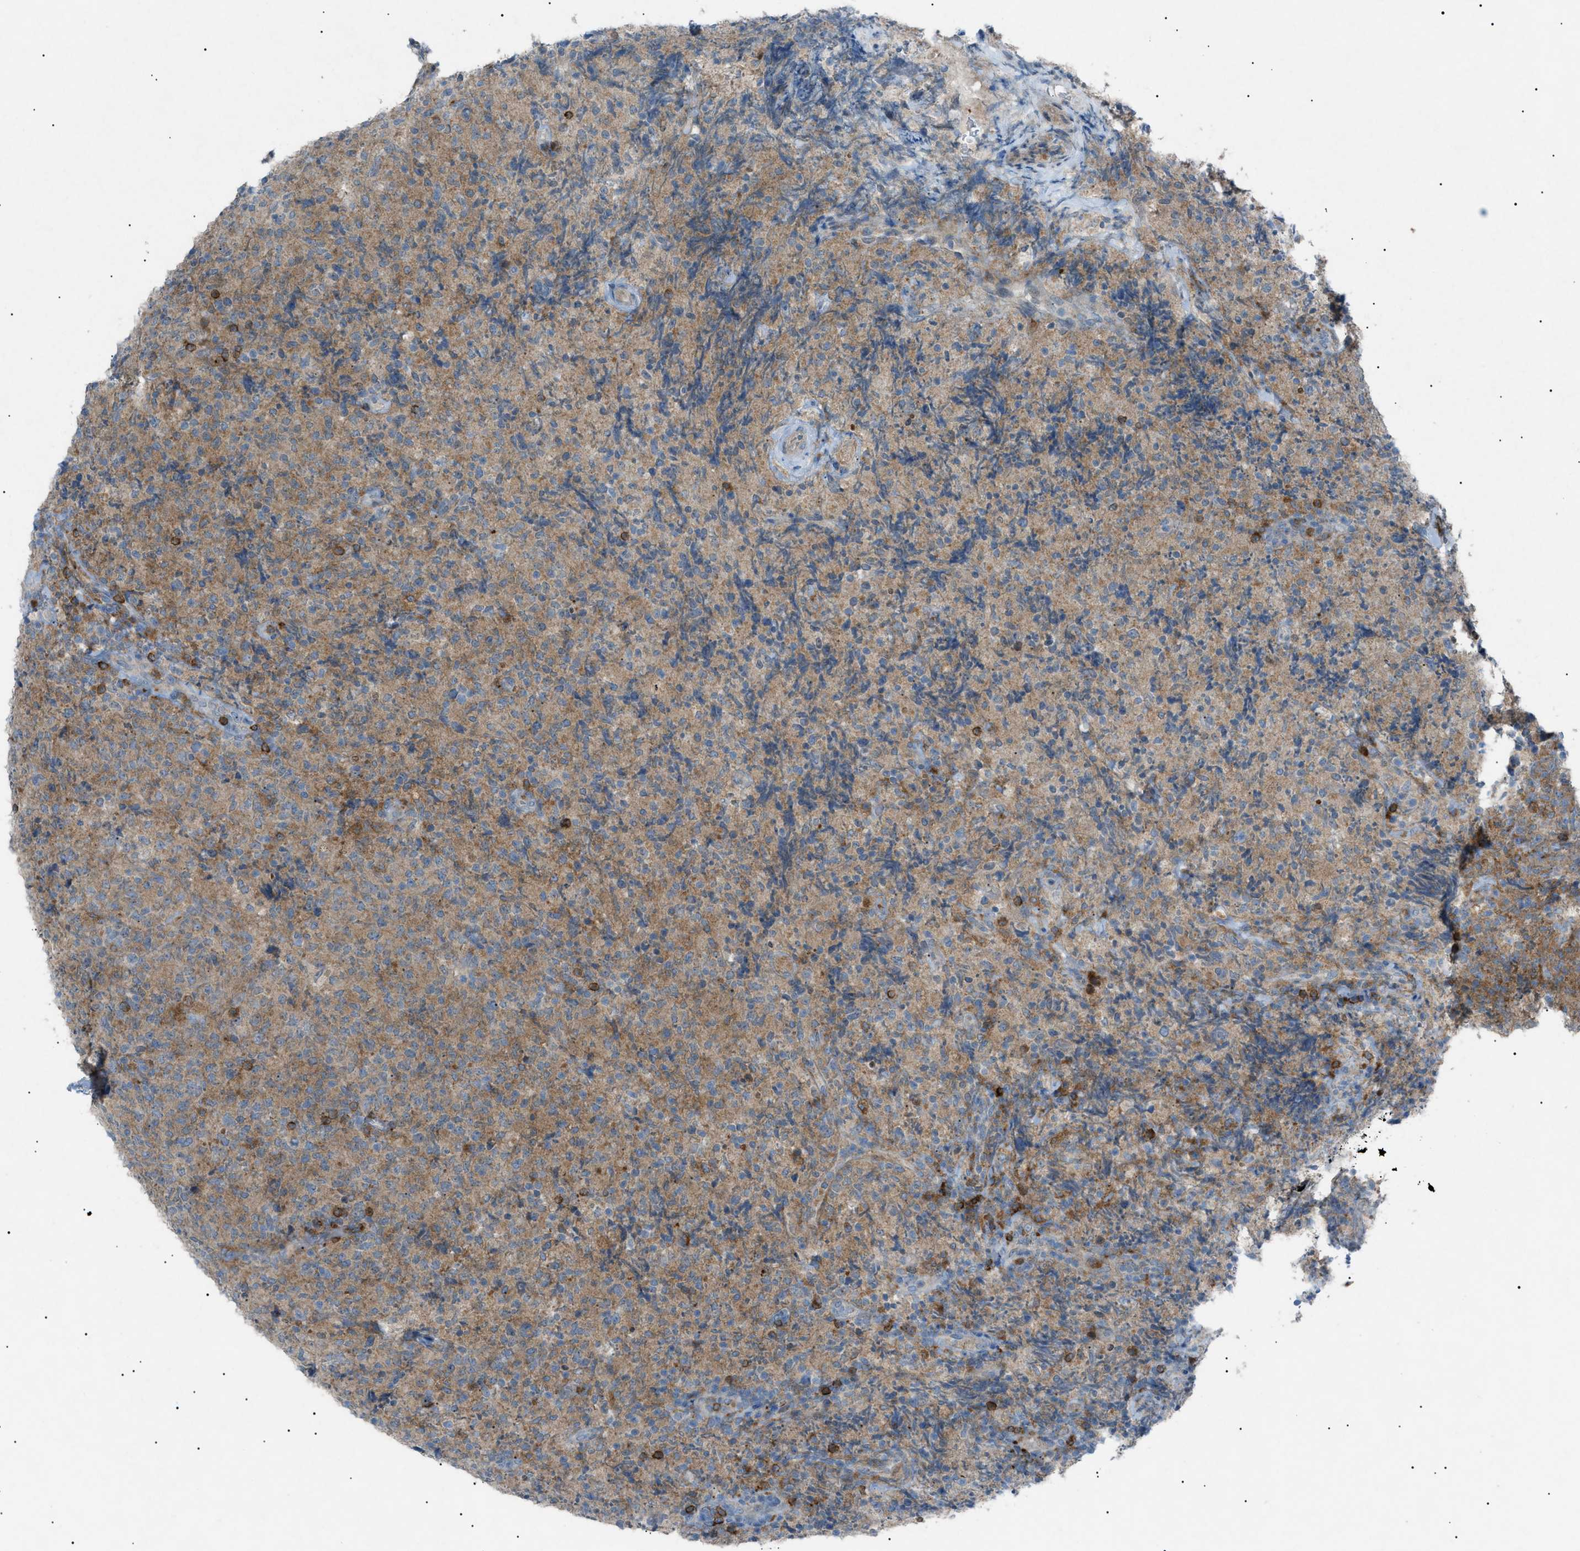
{"staining": {"intensity": "moderate", "quantity": ">75%", "location": "cytoplasmic/membranous"}, "tissue": "lymphoma", "cell_type": "Tumor cells", "image_type": "cancer", "snomed": [{"axis": "morphology", "description": "Malignant lymphoma, non-Hodgkin's type, High grade"}, {"axis": "topography", "description": "Tonsil"}], "caption": "Moderate cytoplasmic/membranous positivity for a protein is appreciated in about >75% of tumor cells of lymphoma using immunohistochemistry.", "gene": "BTK", "patient": {"sex": "female", "age": 36}}